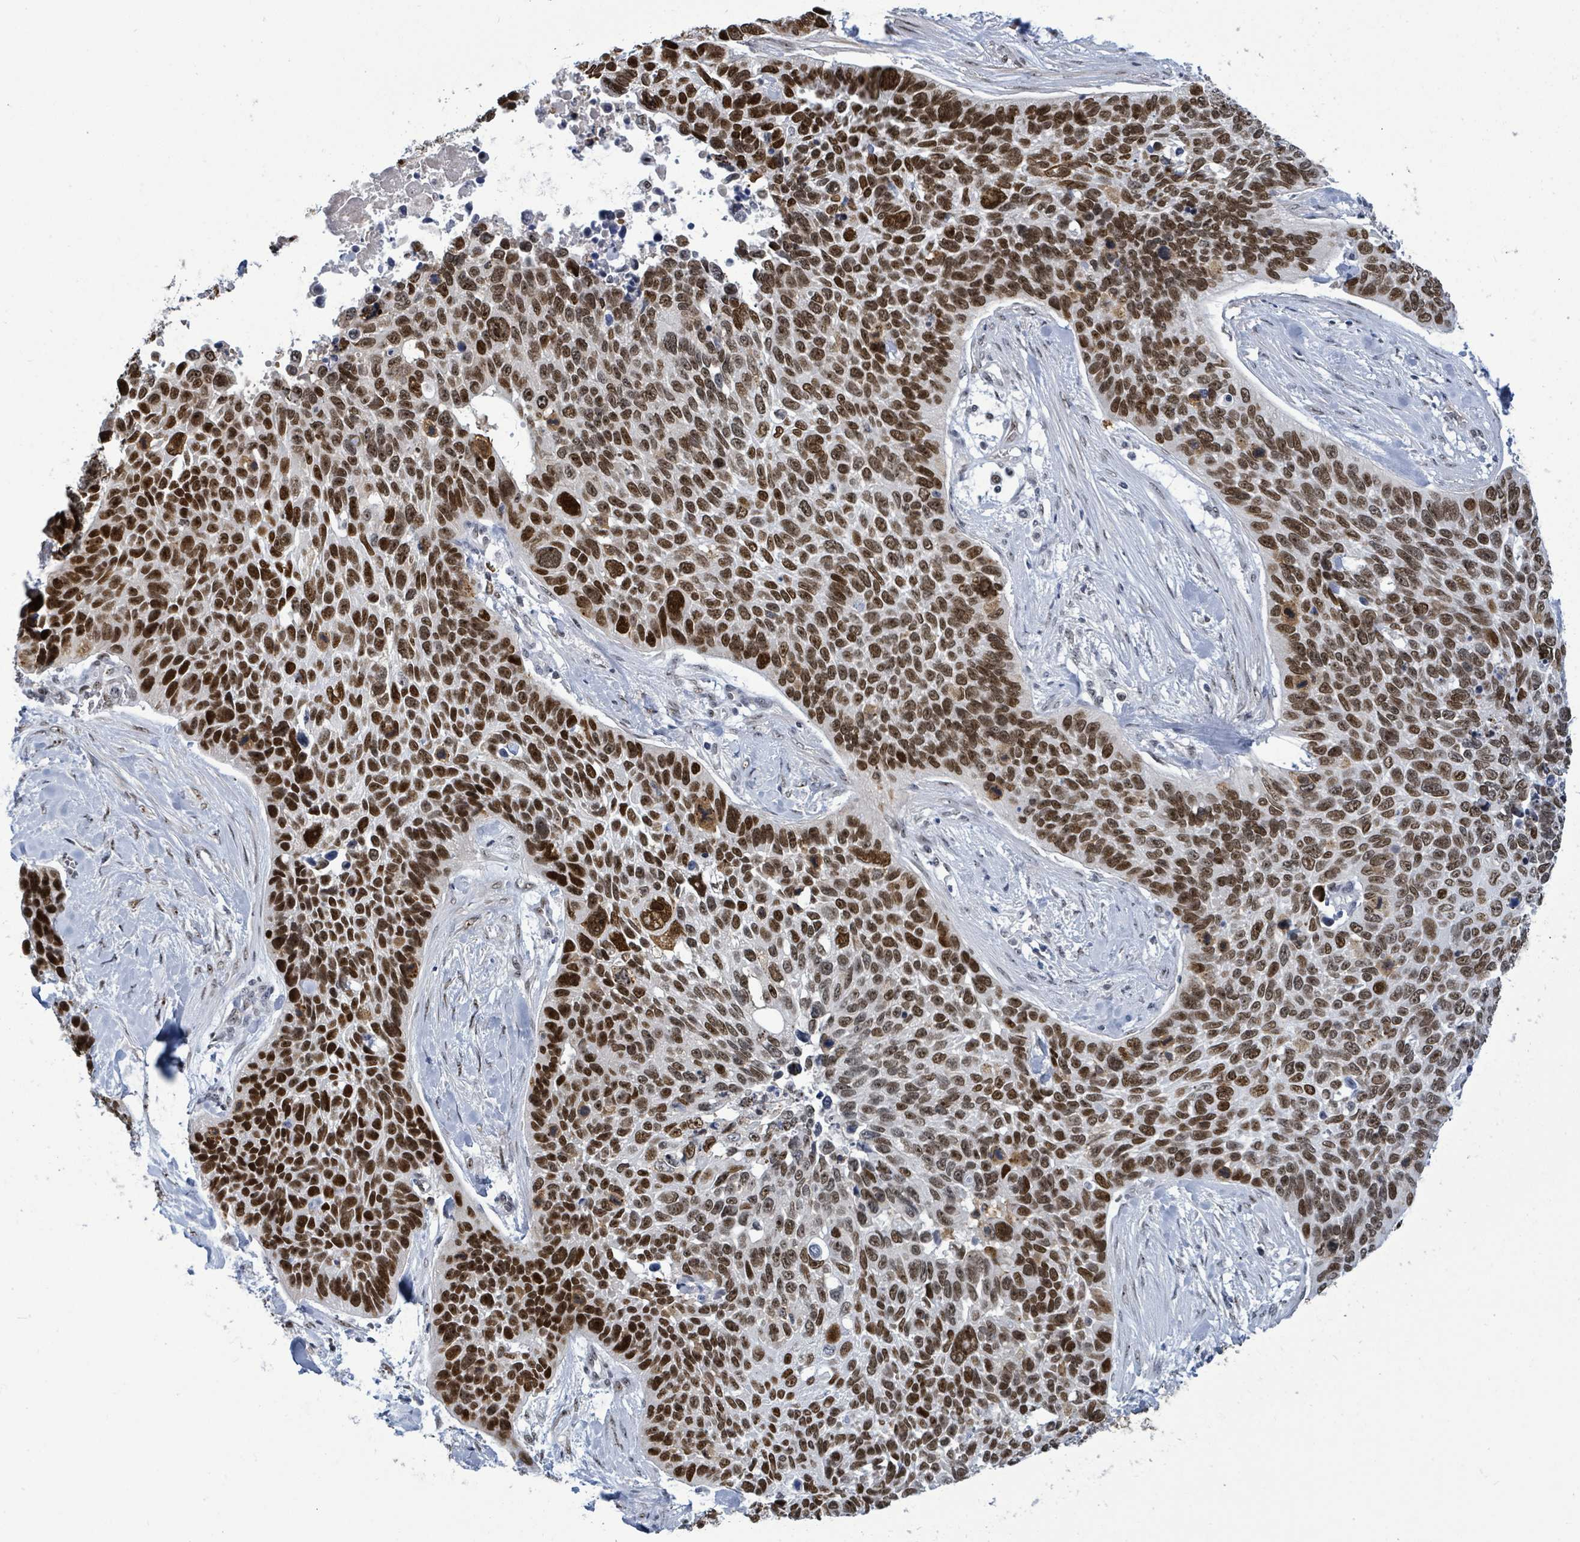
{"staining": {"intensity": "strong", "quantity": ">75%", "location": "nuclear"}, "tissue": "lung cancer", "cell_type": "Tumor cells", "image_type": "cancer", "snomed": [{"axis": "morphology", "description": "Squamous cell carcinoma, NOS"}, {"axis": "topography", "description": "Lung"}], "caption": "Tumor cells demonstrate high levels of strong nuclear expression in approximately >75% of cells in lung cancer (squamous cell carcinoma). Immunohistochemistry (ihc) stains the protein of interest in brown and the nuclei are stained blue.", "gene": "RRN3", "patient": {"sex": "male", "age": 62}}